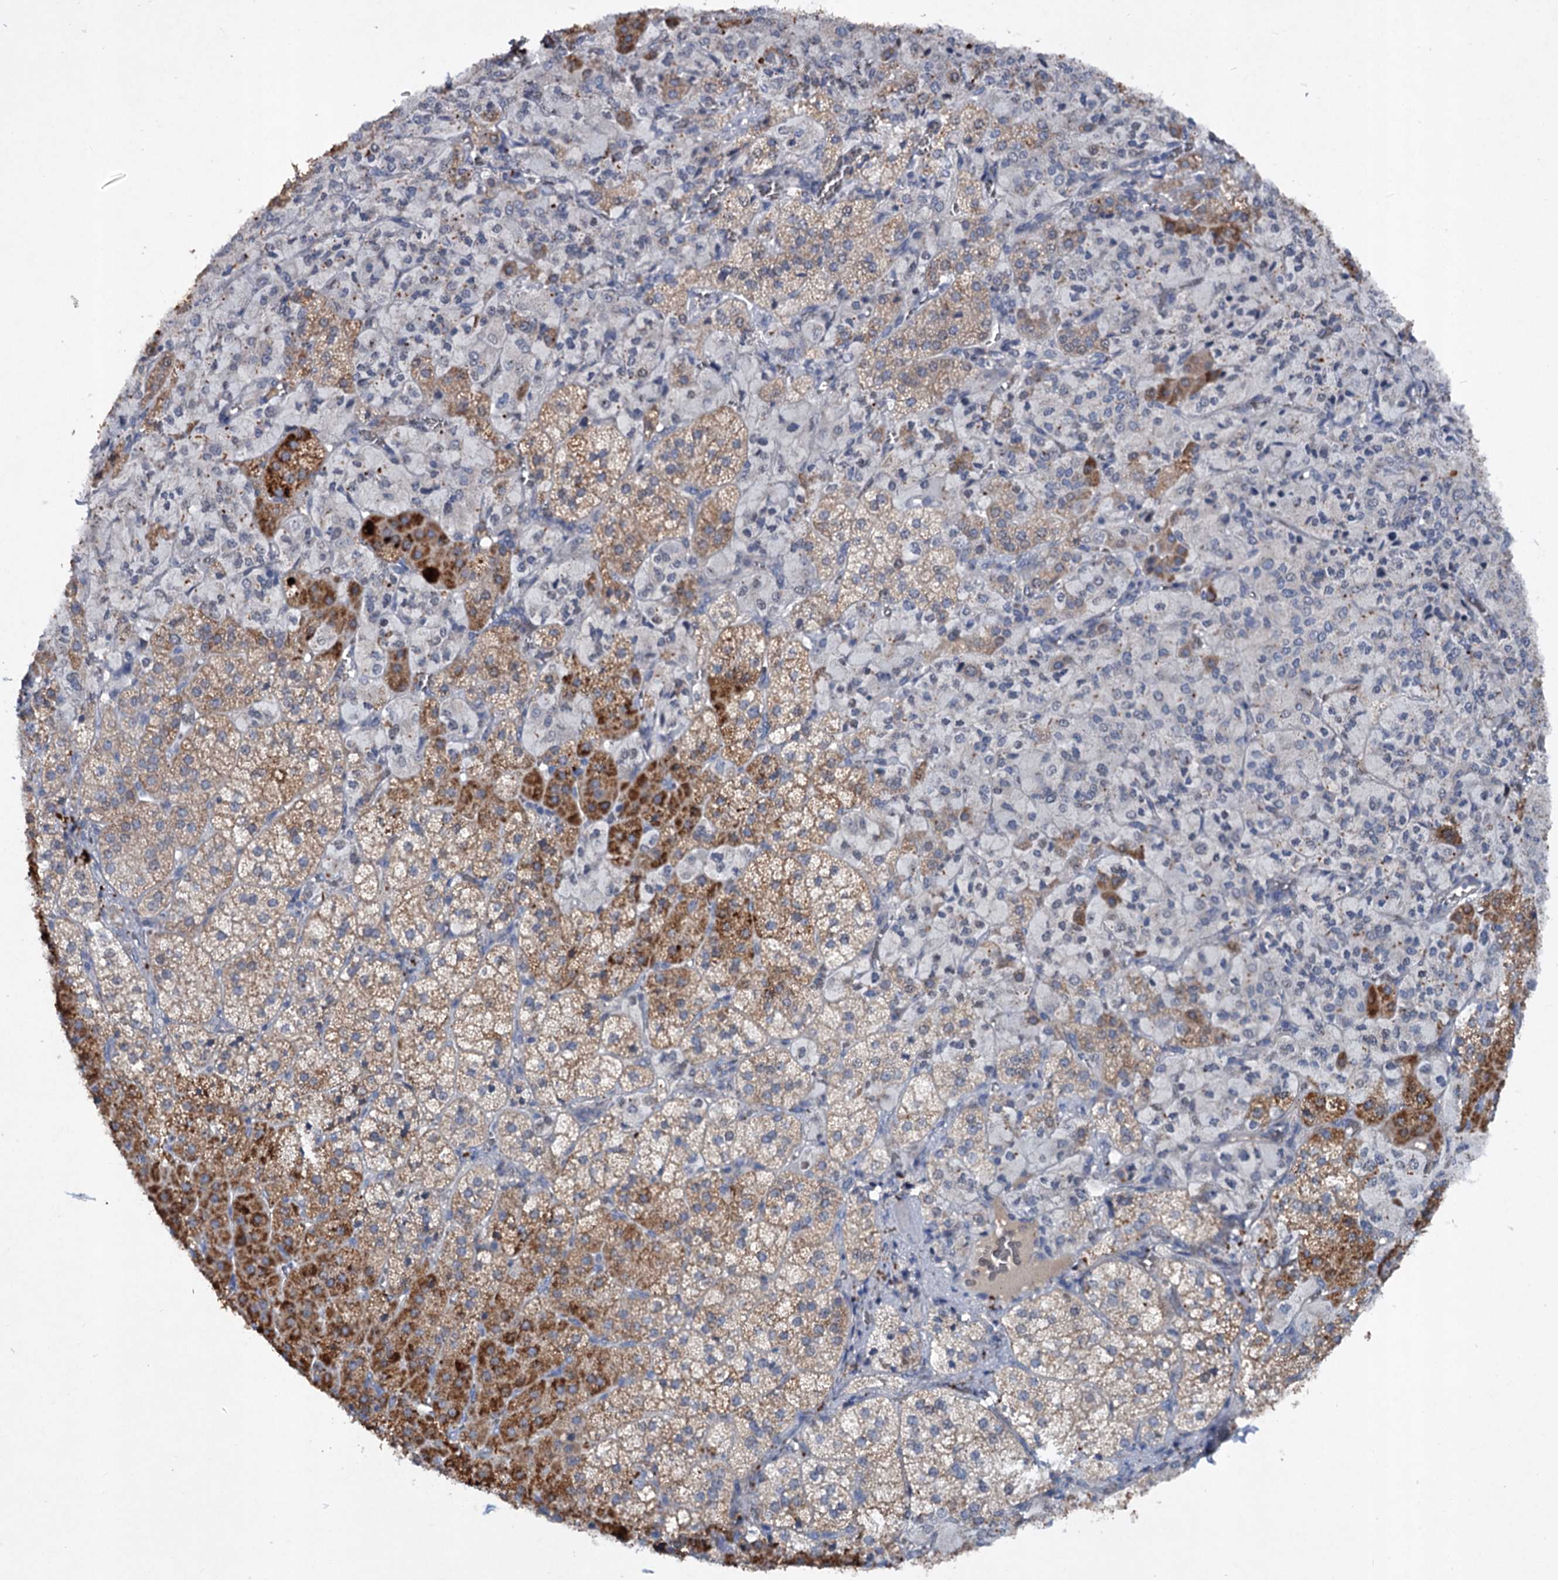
{"staining": {"intensity": "strong", "quantity": "<25%", "location": "cytoplasmic/membranous"}, "tissue": "adrenal gland", "cell_type": "Glandular cells", "image_type": "normal", "snomed": [{"axis": "morphology", "description": "Normal tissue, NOS"}, {"axis": "topography", "description": "Adrenal gland"}], "caption": "IHC (DAB) staining of normal human adrenal gland shows strong cytoplasmic/membranous protein staining in approximately <25% of glandular cells.", "gene": "ATP4A", "patient": {"sex": "female", "age": 44}}